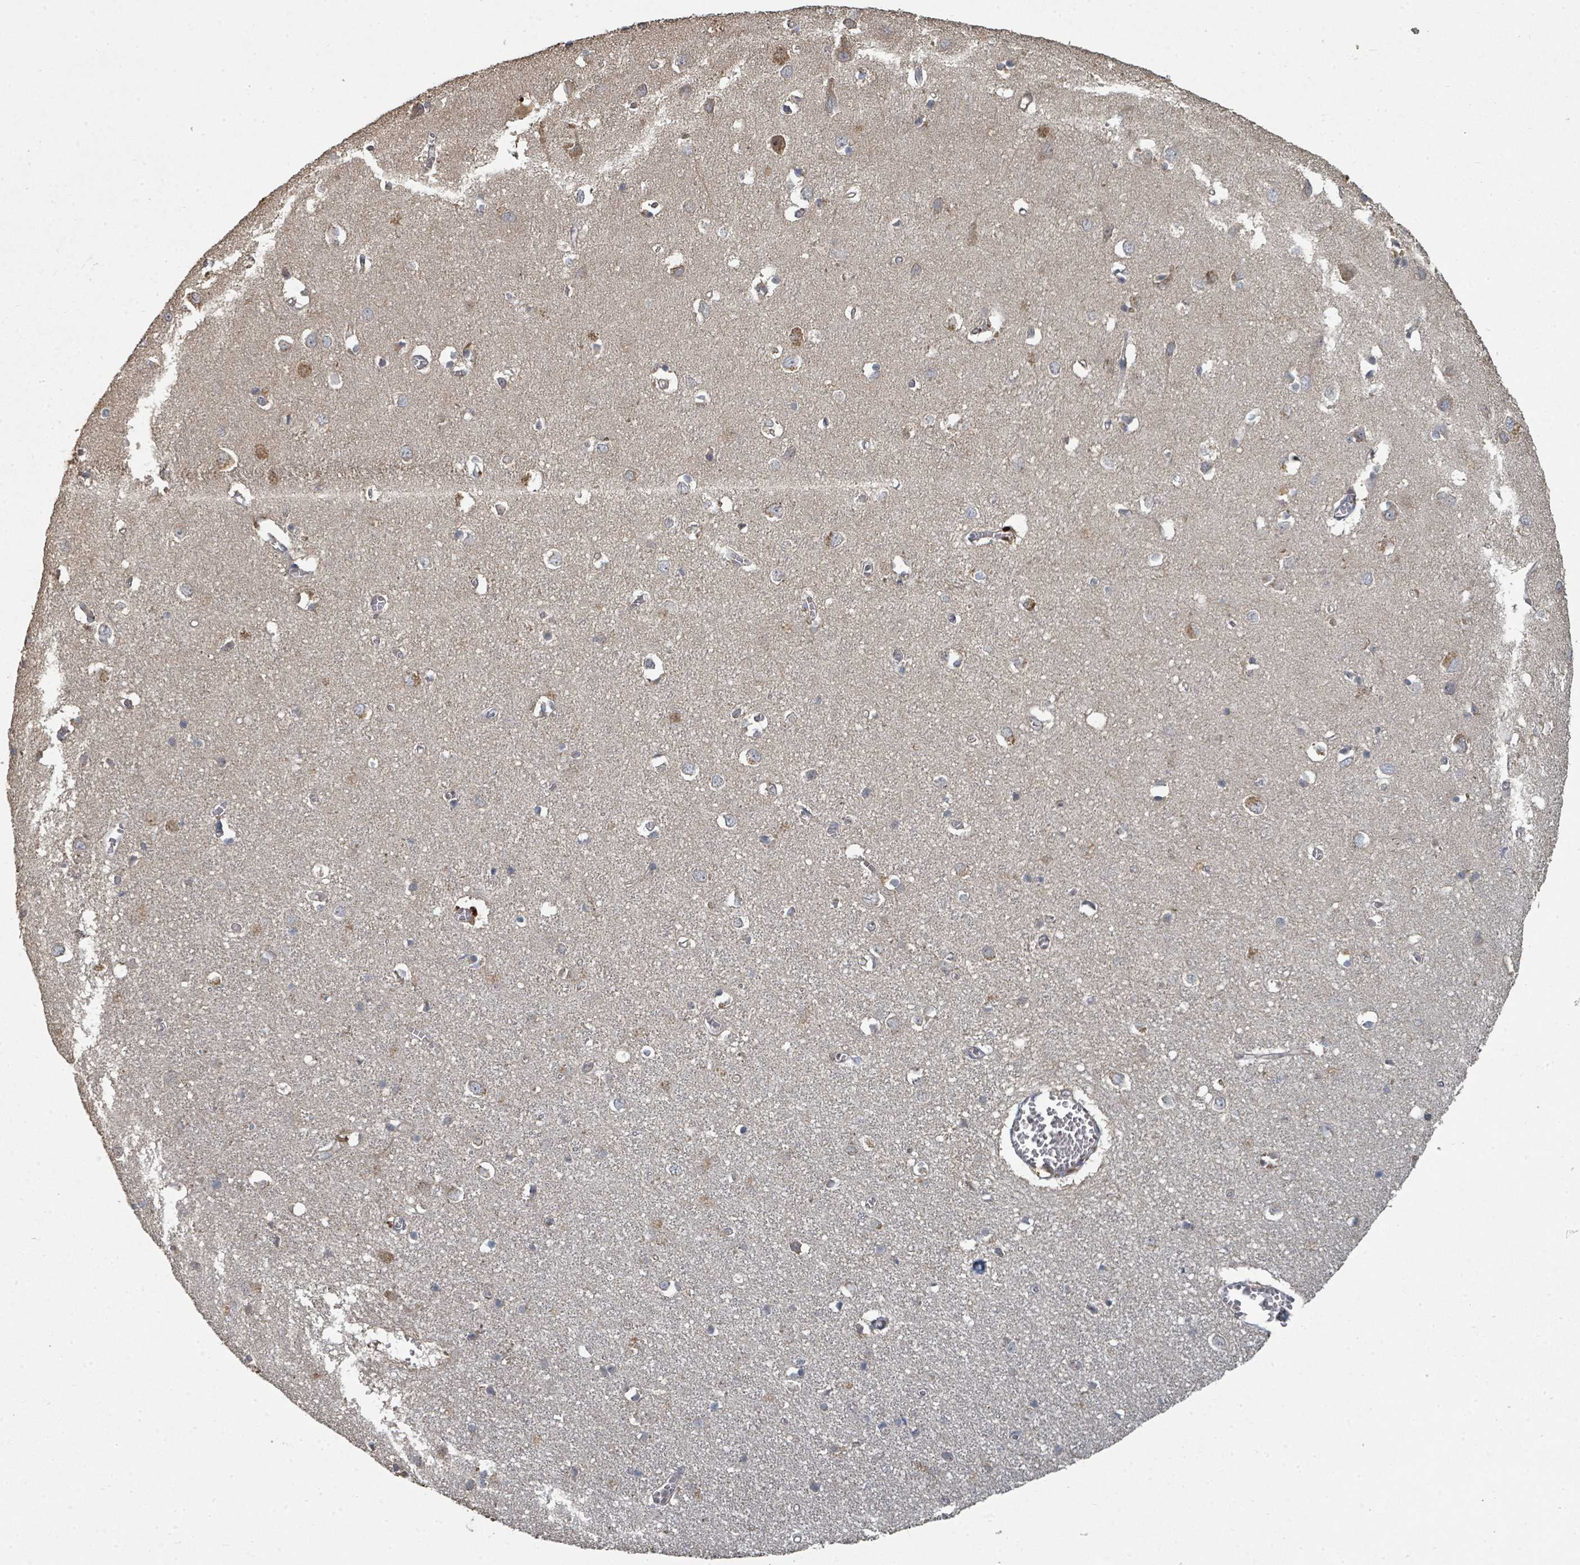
{"staining": {"intensity": "moderate", "quantity": "25%-75%", "location": "cytoplasmic/membranous"}, "tissue": "cerebral cortex", "cell_type": "Endothelial cells", "image_type": "normal", "snomed": [{"axis": "morphology", "description": "Normal tissue, NOS"}, {"axis": "topography", "description": "Cerebral cortex"}], "caption": "The immunohistochemical stain labels moderate cytoplasmic/membranous positivity in endothelial cells of benign cerebral cortex. (DAB IHC with brightfield microscopy, high magnification).", "gene": "WDFY1", "patient": {"sex": "female", "age": 64}}